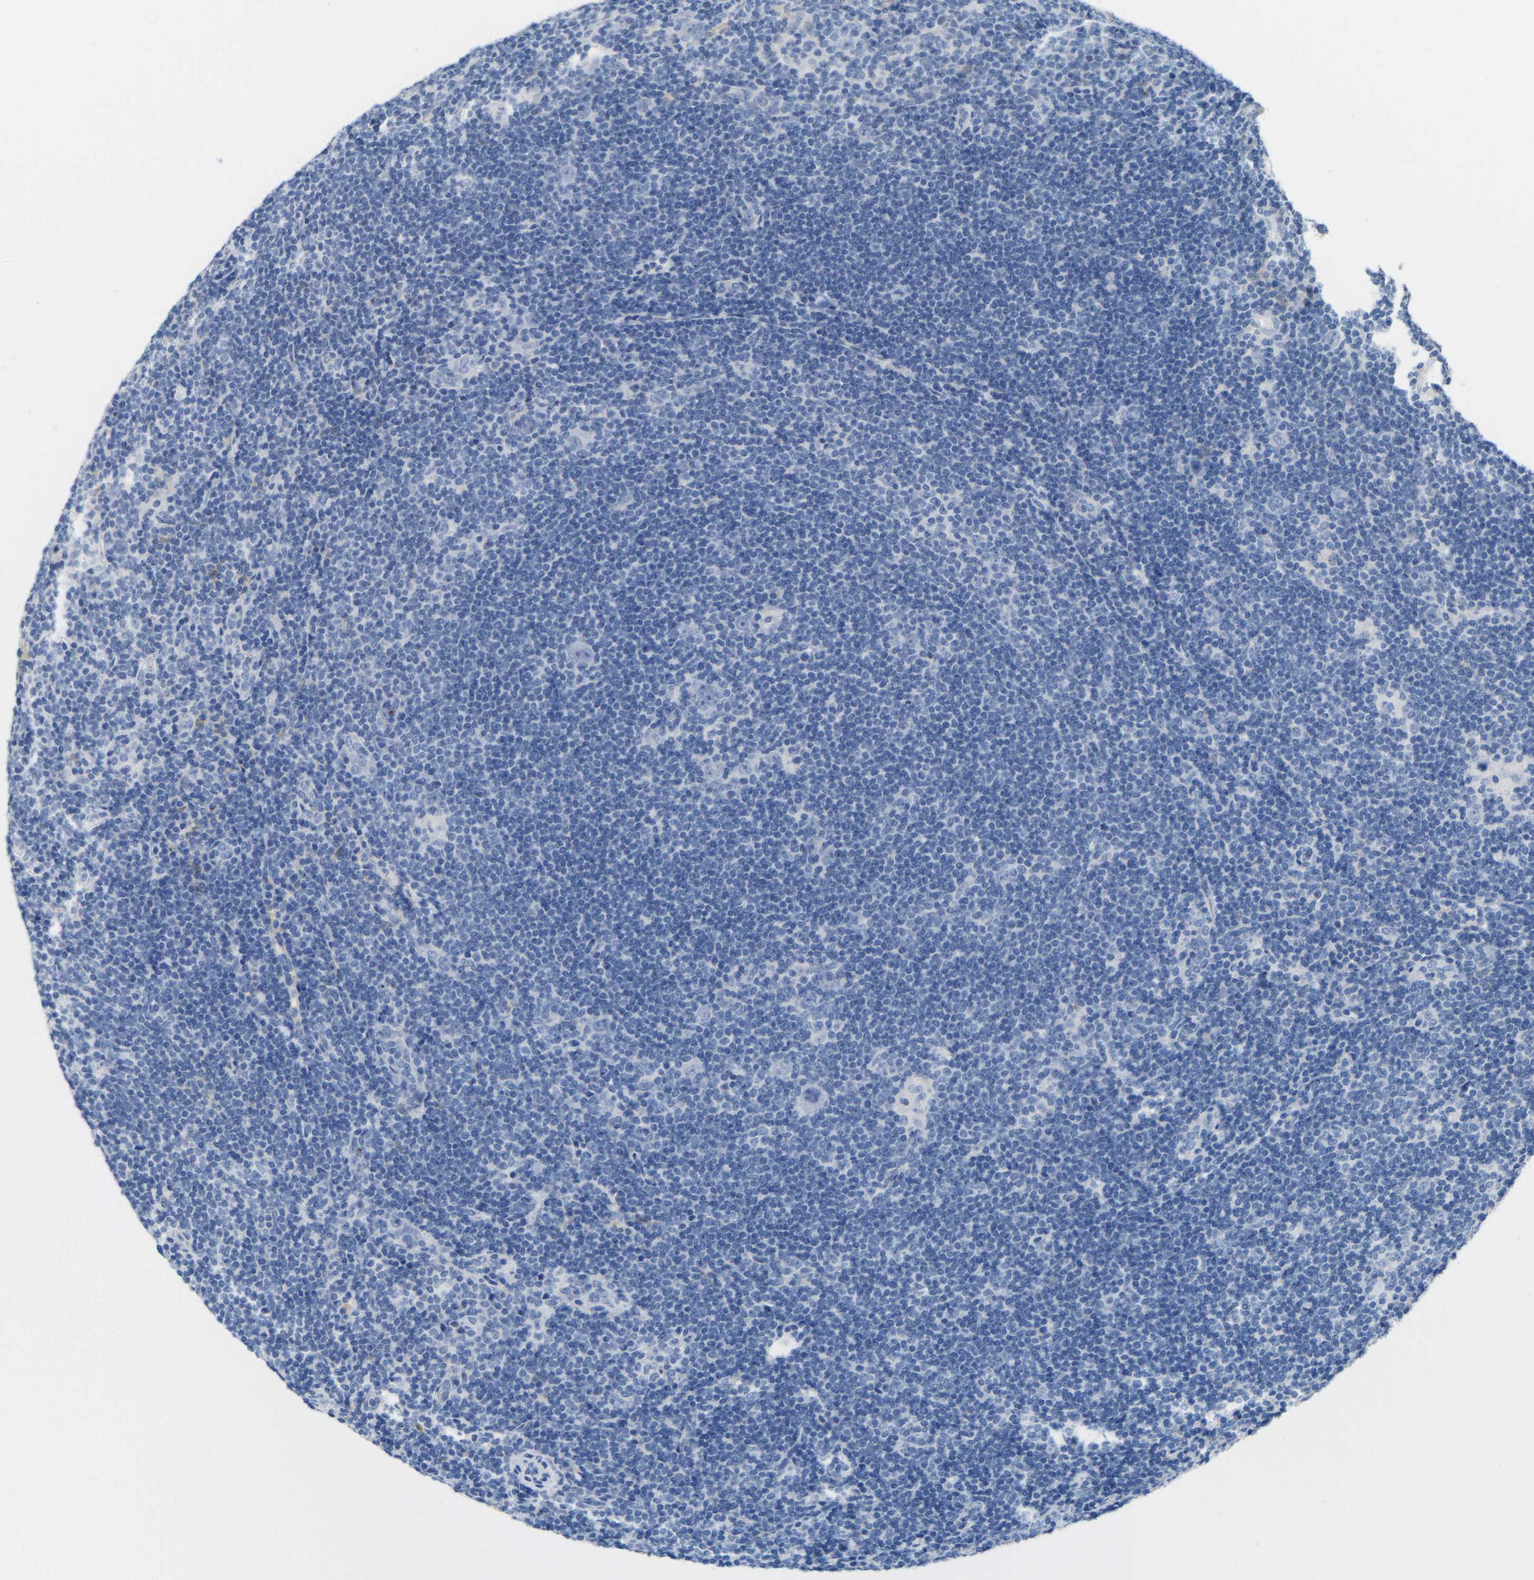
{"staining": {"intensity": "negative", "quantity": "none", "location": "none"}, "tissue": "lymphoma", "cell_type": "Tumor cells", "image_type": "cancer", "snomed": [{"axis": "morphology", "description": "Hodgkin's disease, NOS"}, {"axis": "topography", "description": "Lymph node"}], "caption": "There is no significant staining in tumor cells of lymphoma.", "gene": "ULBP2", "patient": {"sex": "female", "age": 57}}